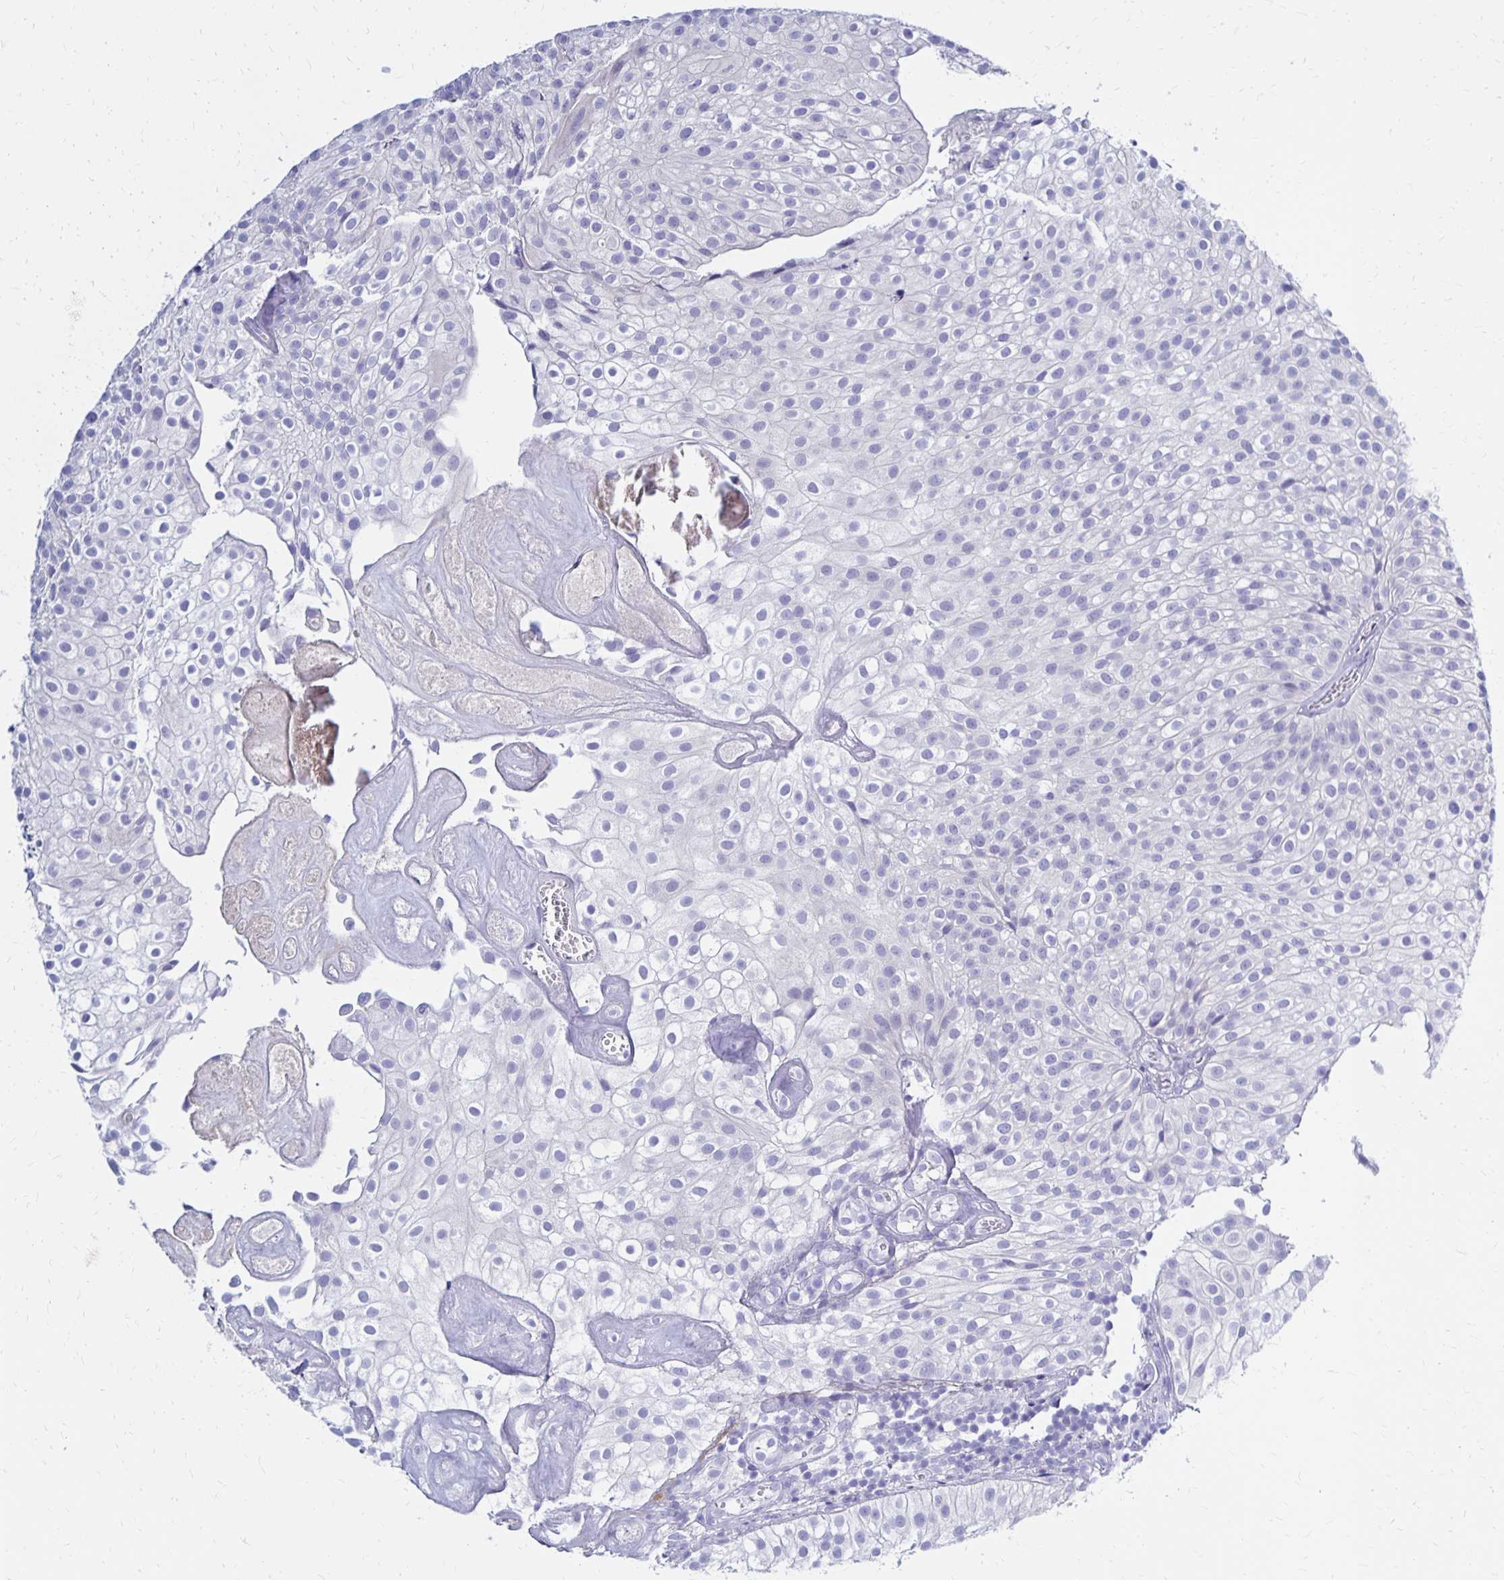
{"staining": {"intensity": "negative", "quantity": "none", "location": "none"}, "tissue": "urothelial cancer", "cell_type": "Tumor cells", "image_type": "cancer", "snomed": [{"axis": "morphology", "description": "Urothelial carcinoma, Low grade"}, {"axis": "topography", "description": "Urinary bladder"}], "caption": "This is an IHC histopathology image of urothelial carcinoma (low-grade). There is no positivity in tumor cells.", "gene": "FNTB", "patient": {"sex": "male", "age": 70}}